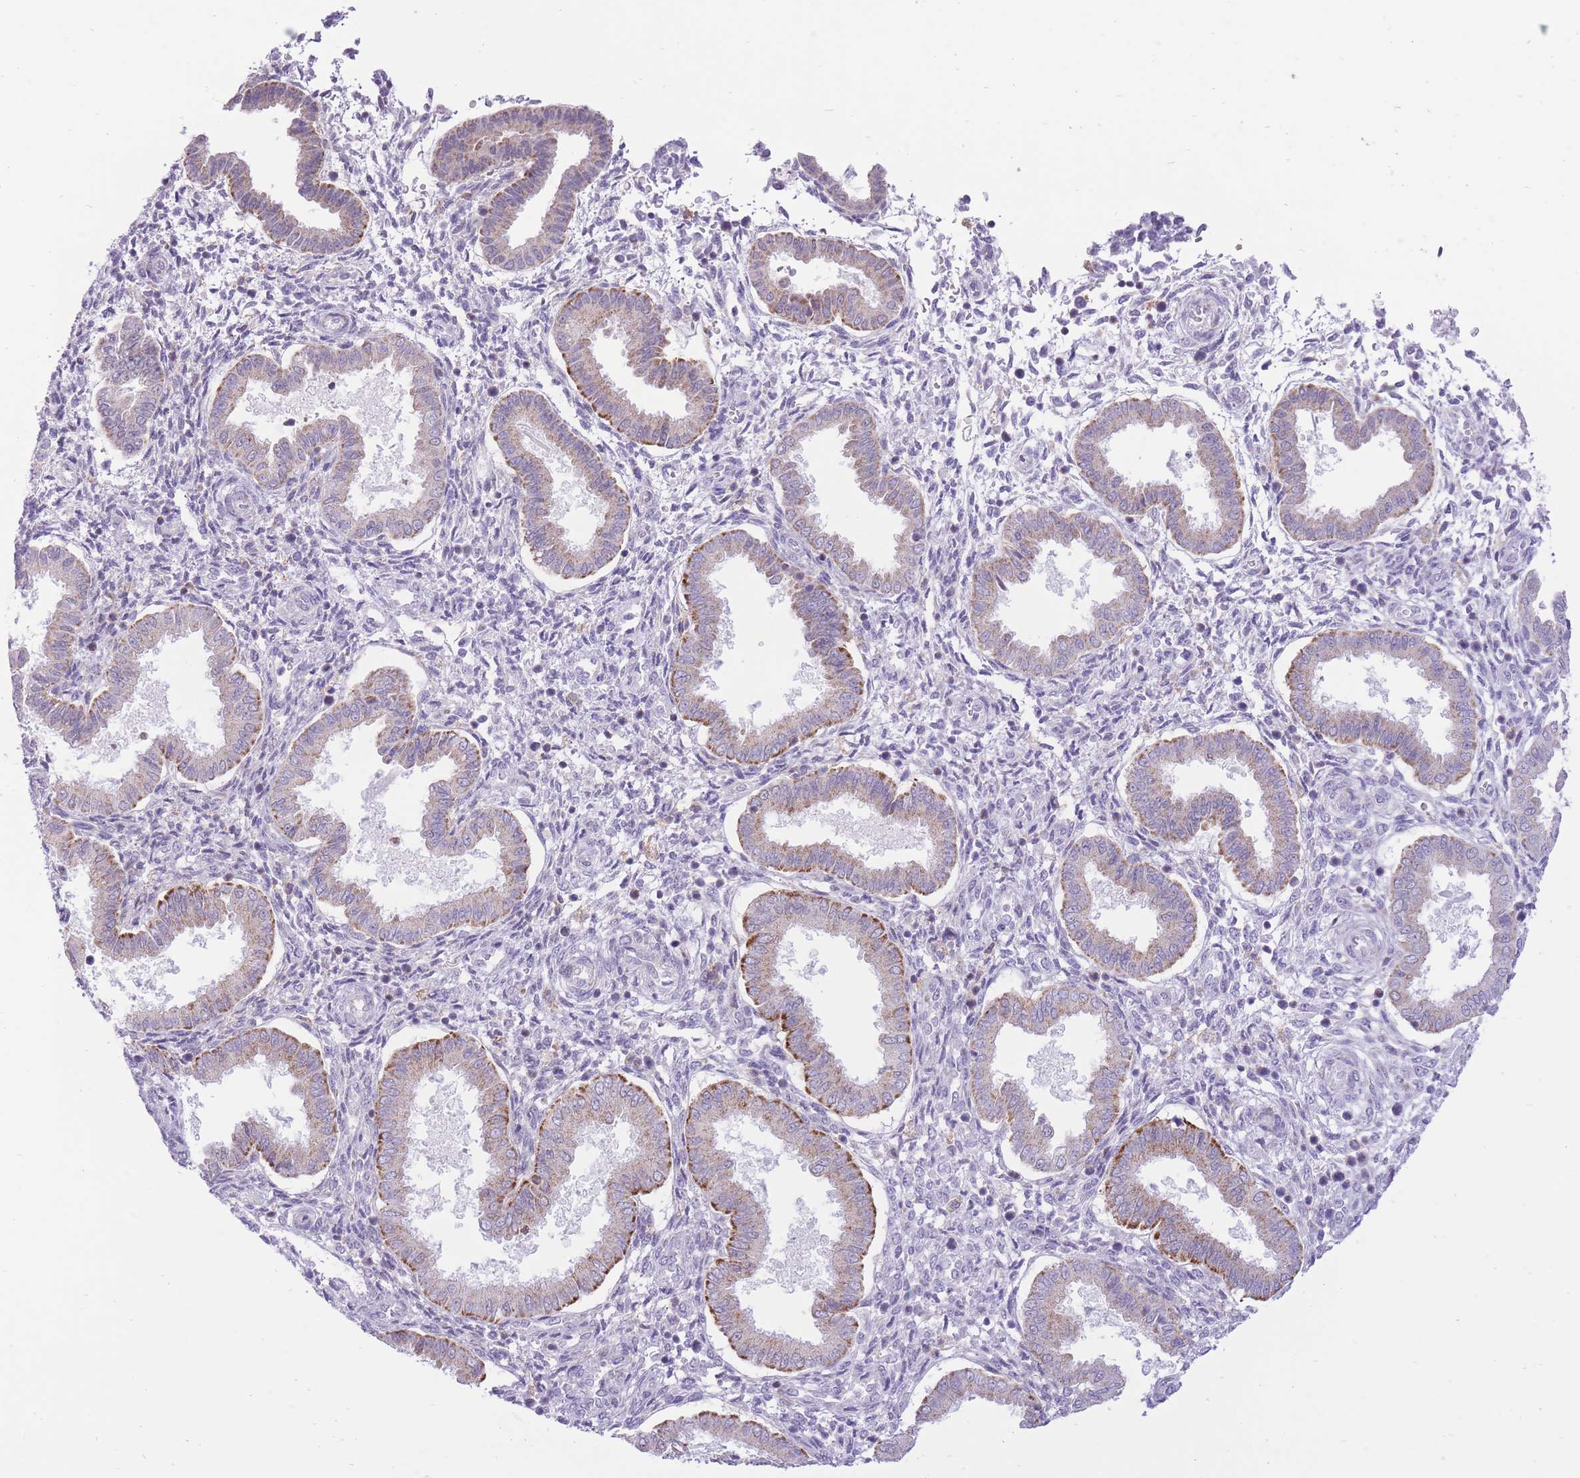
{"staining": {"intensity": "negative", "quantity": "none", "location": "none"}, "tissue": "endometrium", "cell_type": "Cells in endometrial stroma", "image_type": "normal", "snomed": [{"axis": "morphology", "description": "Normal tissue, NOS"}, {"axis": "topography", "description": "Endometrium"}], "caption": "Protein analysis of benign endometrium shows no significant expression in cells in endometrial stroma.", "gene": "DENND2D", "patient": {"sex": "female", "age": 24}}